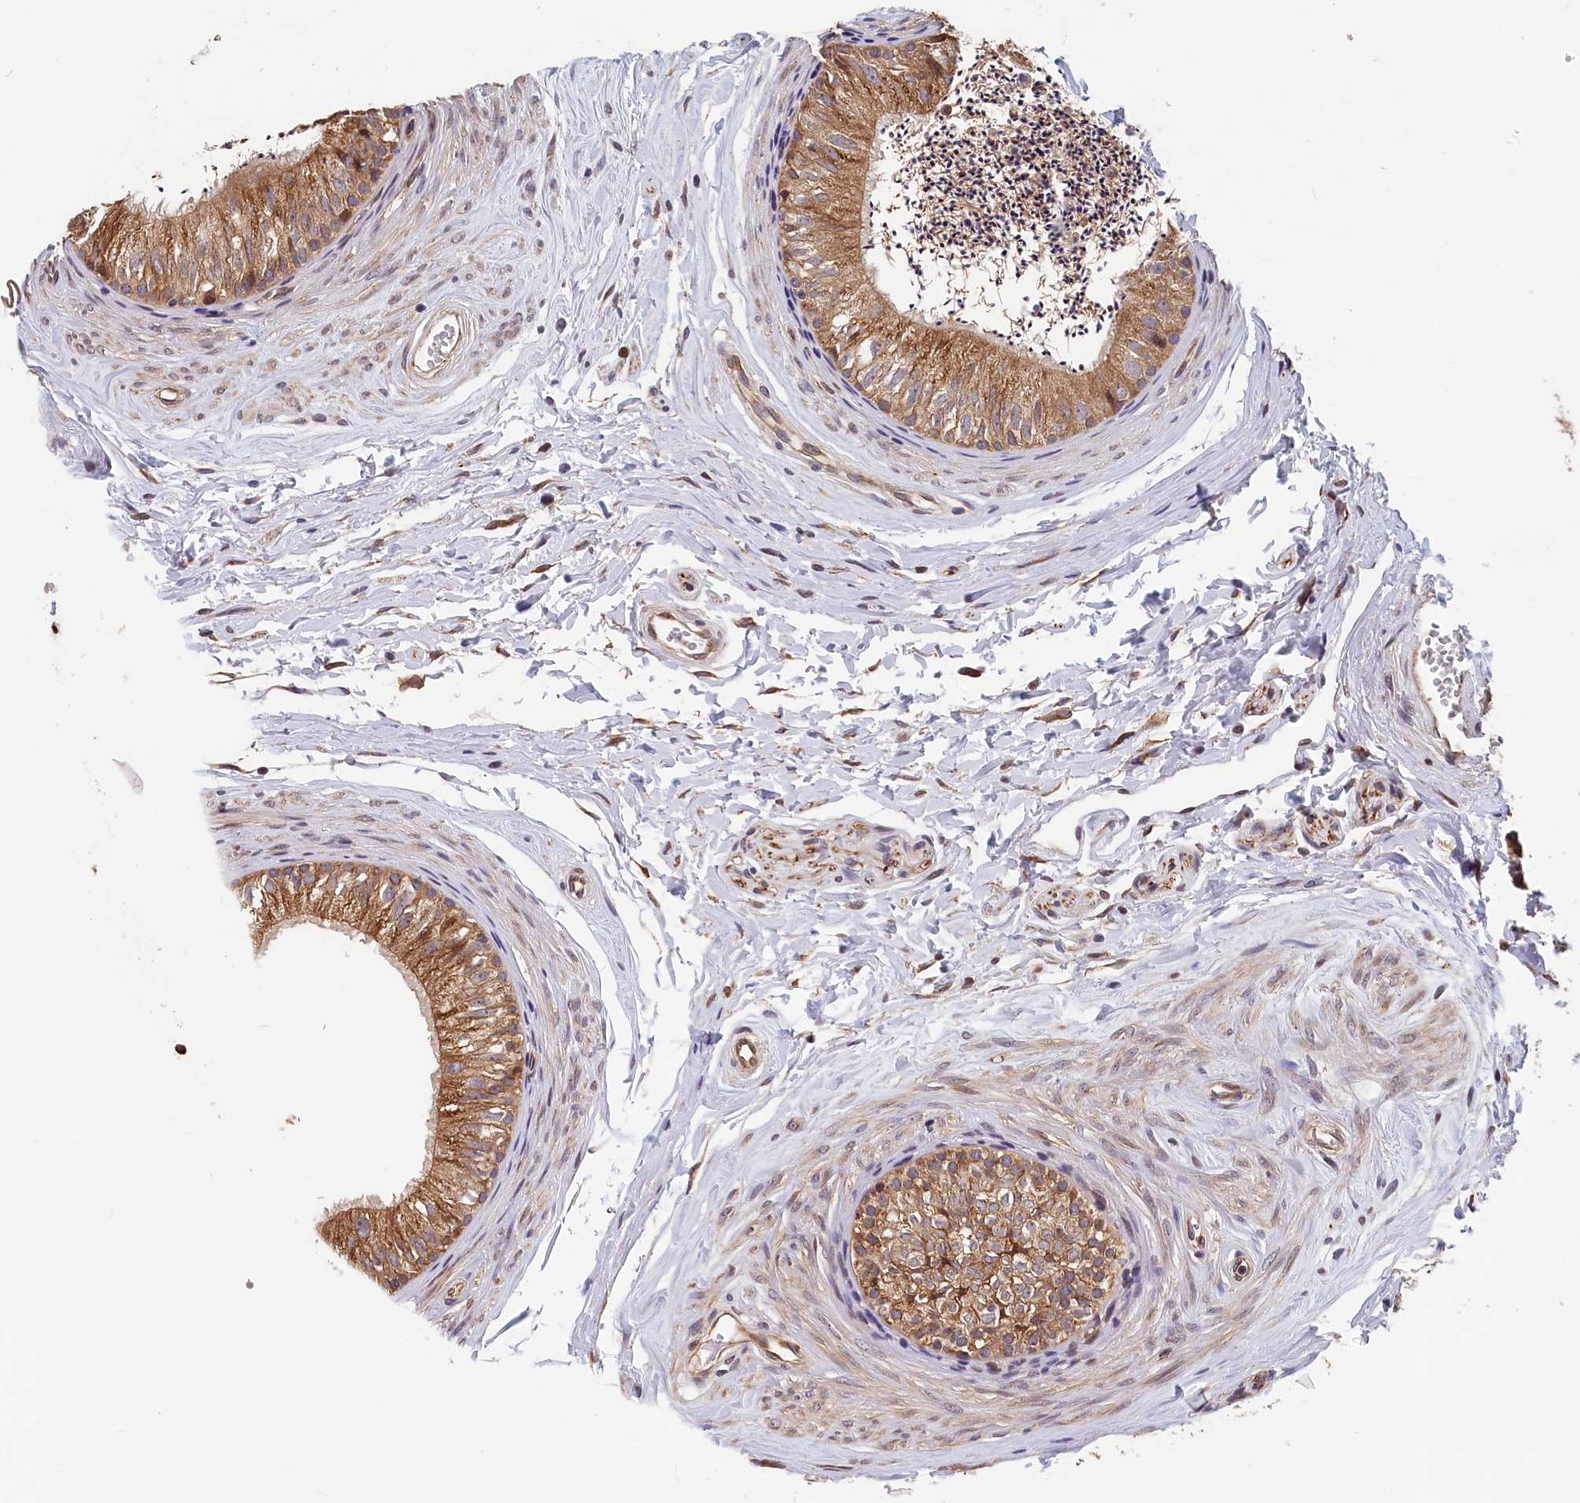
{"staining": {"intensity": "moderate", "quantity": ">75%", "location": "cytoplasmic/membranous"}, "tissue": "epididymis", "cell_type": "Glandular cells", "image_type": "normal", "snomed": [{"axis": "morphology", "description": "Normal tissue, NOS"}, {"axis": "topography", "description": "Epididymis"}], "caption": "Protein staining reveals moderate cytoplasmic/membranous positivity in approximately >75% of glandular cells in normal epididymis.", "gene": "TMEM116", "patient": {"sex": "male", "age": 56}}